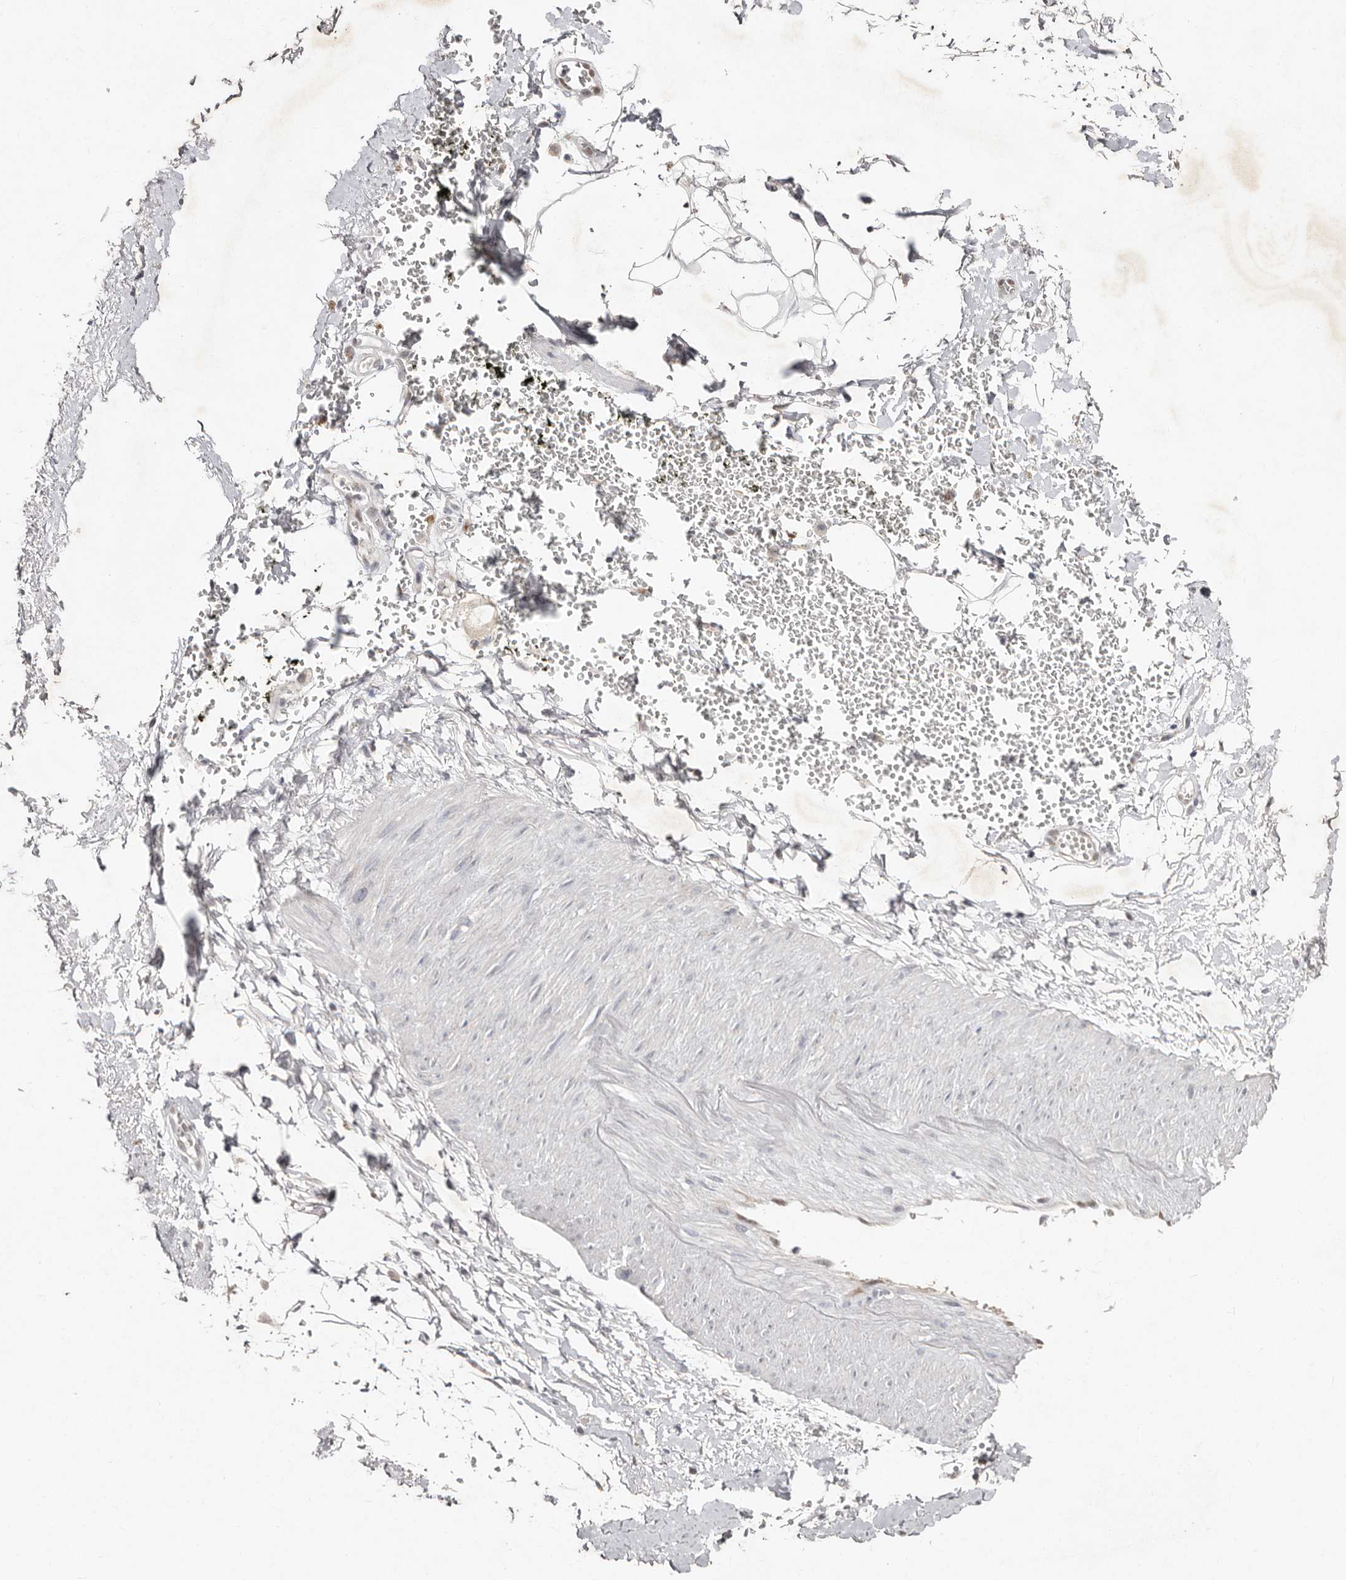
{"staining": {"intensity": "weak", "quantity": "<25%", "location": "nuclear"}, "tissue": "adipose tissue", "cell_type": "Adipocytes", "image_type": "normal", "snomed": [{"axis": "morphology", "description": "Normal tissue, NOS"}, {"axis": "morphology", "description": "Adenocarcinoma, NOS"}, {"axis": "topography", "description": "Pancreas"}, {"axis": "topography", "description": "Peripheral nerve tissue"}], "caption": "Immunohistochemistry (IHC) photomicrograph of normal adipose tissue: human adipose tissue stained with DAB (3,3'-diaminobenzidine) demonstrates no significant protein expression in adipocytes.", "gene": "KLF7", "patient": {"sex": "male", "age": 59}}